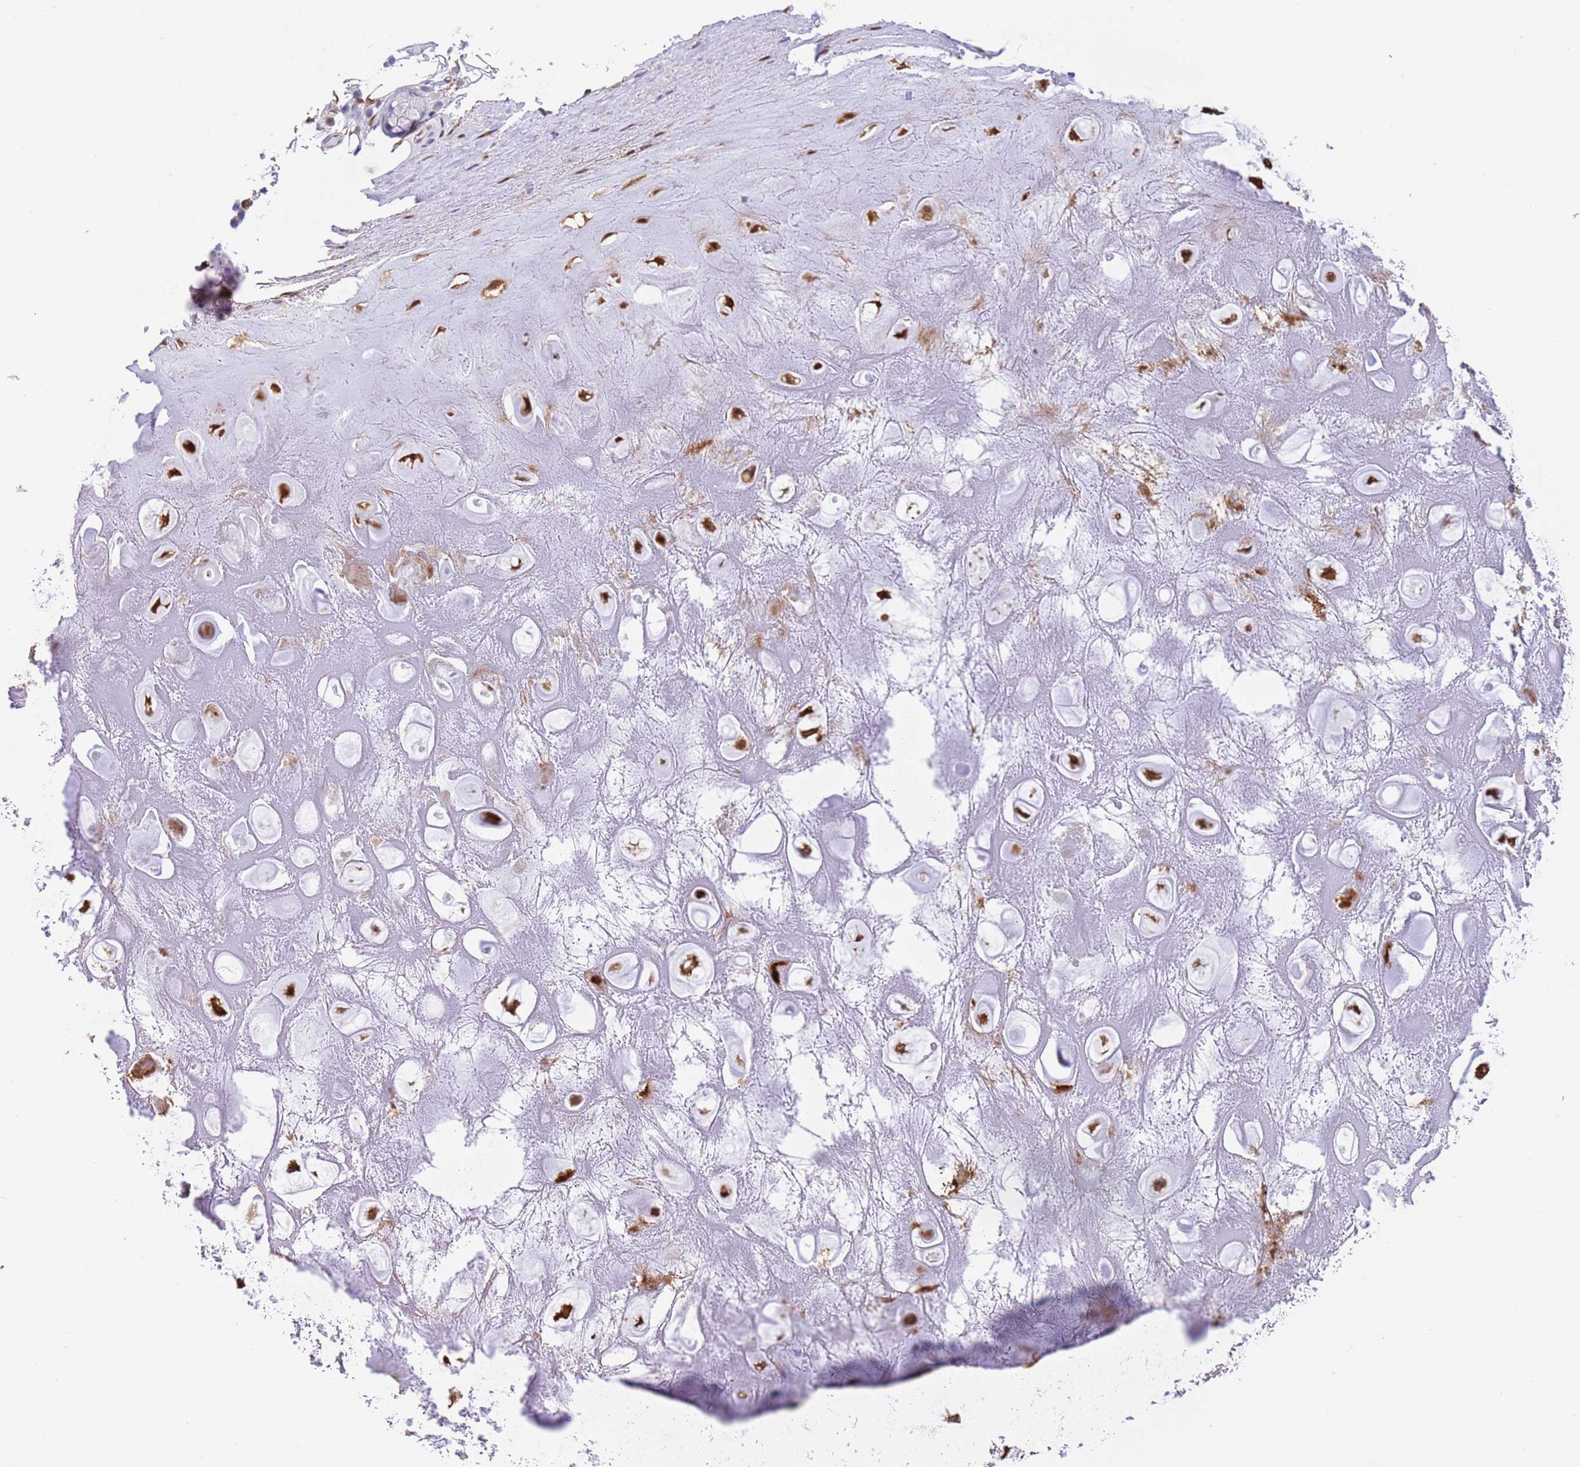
{"staining": {"intensity": "moderate", "quantity": "<25%", "location": "cytoplasmic/membranous"}, "tissue": "adipose tissue", "cell_type": "Adipocytes", "image_type": "normal", "snomed": [{"axis": "morphology", "description": "Normal tissue, NOS"}, {"axis": "topography", "description": "Cartilage tissue"}], "caption": "This photomicrograph exhibits immunohistochemistry staining of benign adipose tissue, with low moderate cytoplasmic/membranous positivity in about <25% of adipocytes.", "gene": "C6orf47", "patient": {"sex": "male", "age": 81}}